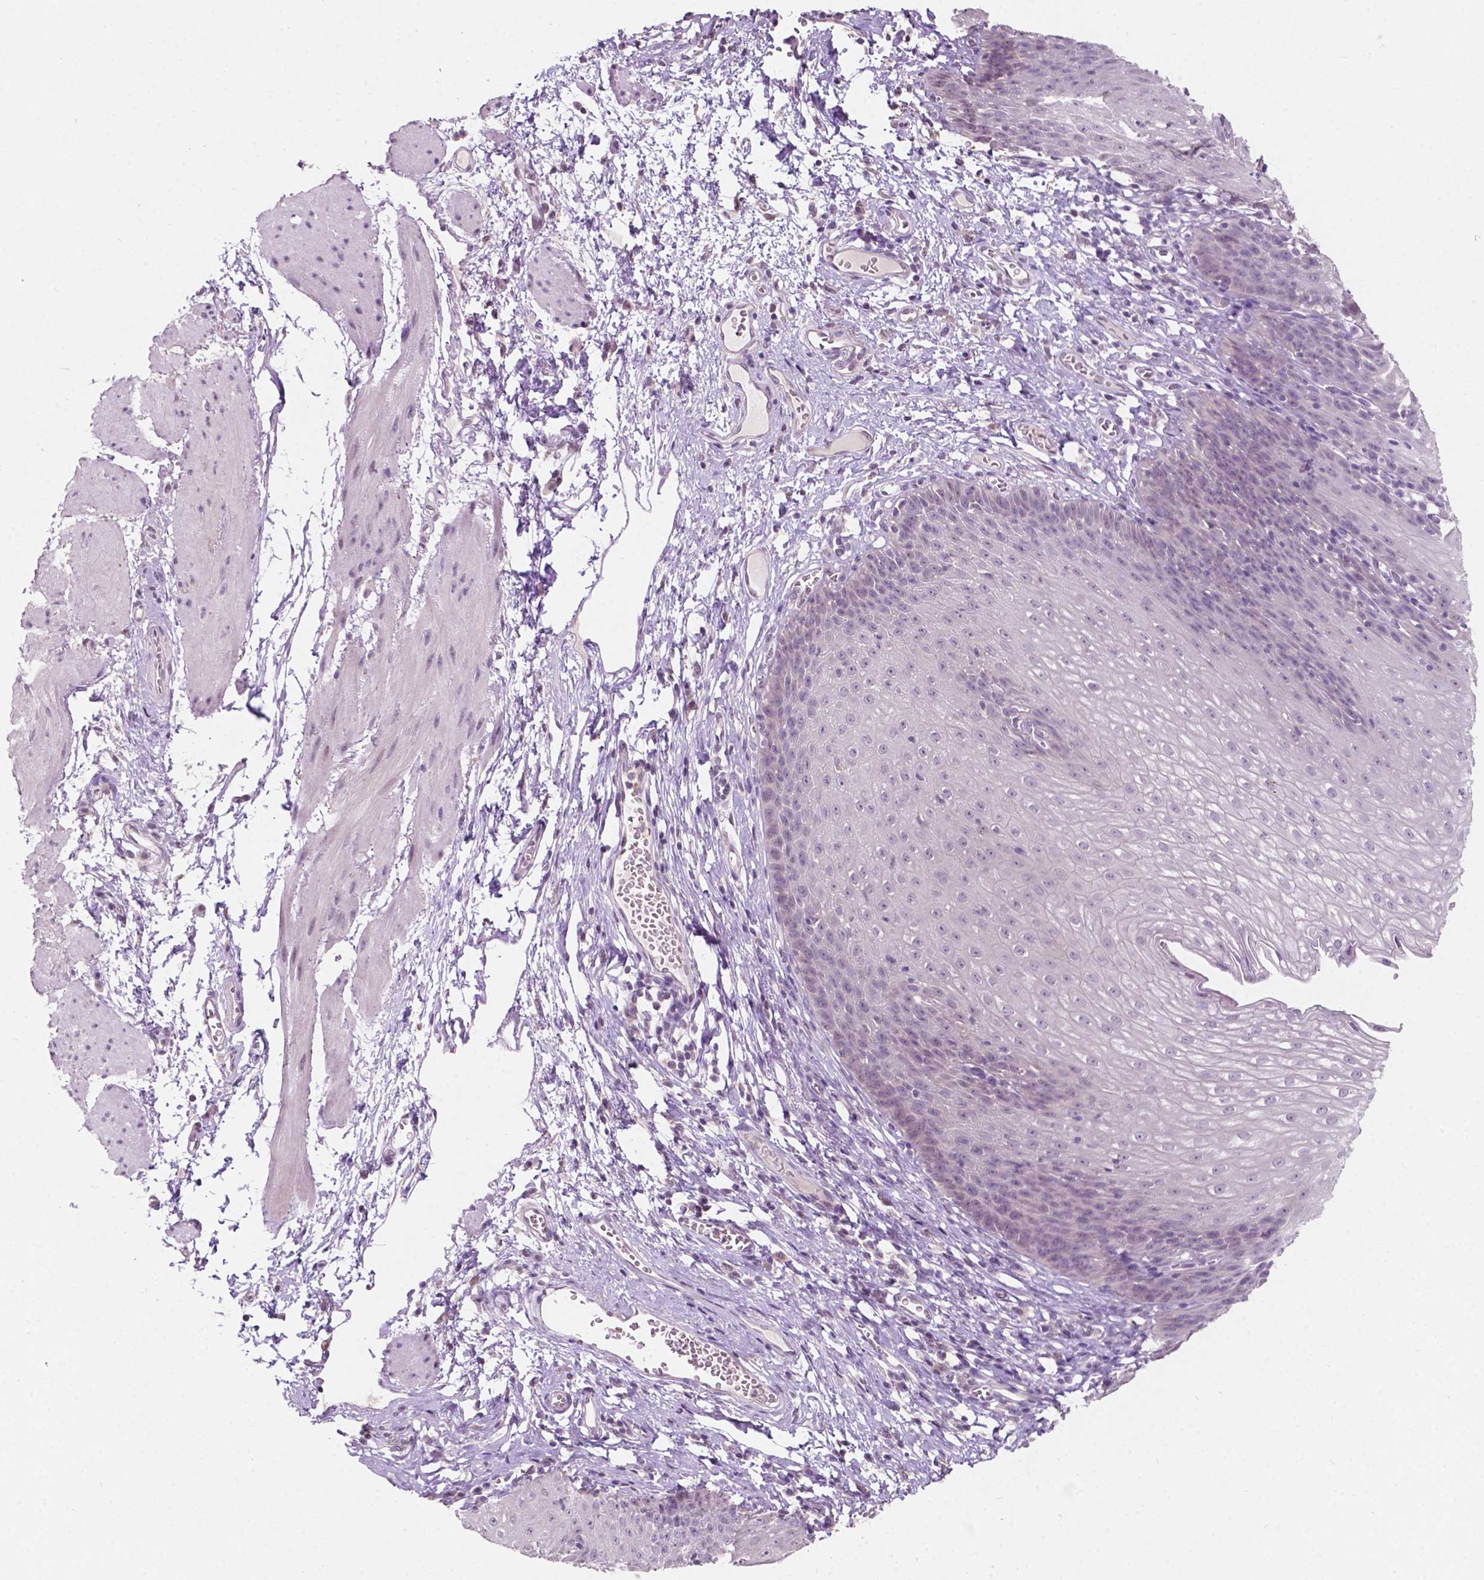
{"staining": {"intensity": "negative", "quantity": "none", "location": "none"}, "tissue": "esophagus", "cell_type": "Squamous epithelial cells", "image_type": "normal", "snomed": [{"axis": "morphology", "description": "Normal tissue, NOS"}, {"axis": "topography", "description": "Esophagus"}], "caption": "Immunohistochemistry image of unremarkable human esophagus stained for a protein (brown), which reveals no positivity in squamous epithelial cells.", "gene": "TM6SF2", "patient": {"sex": "male", "age": 72}}